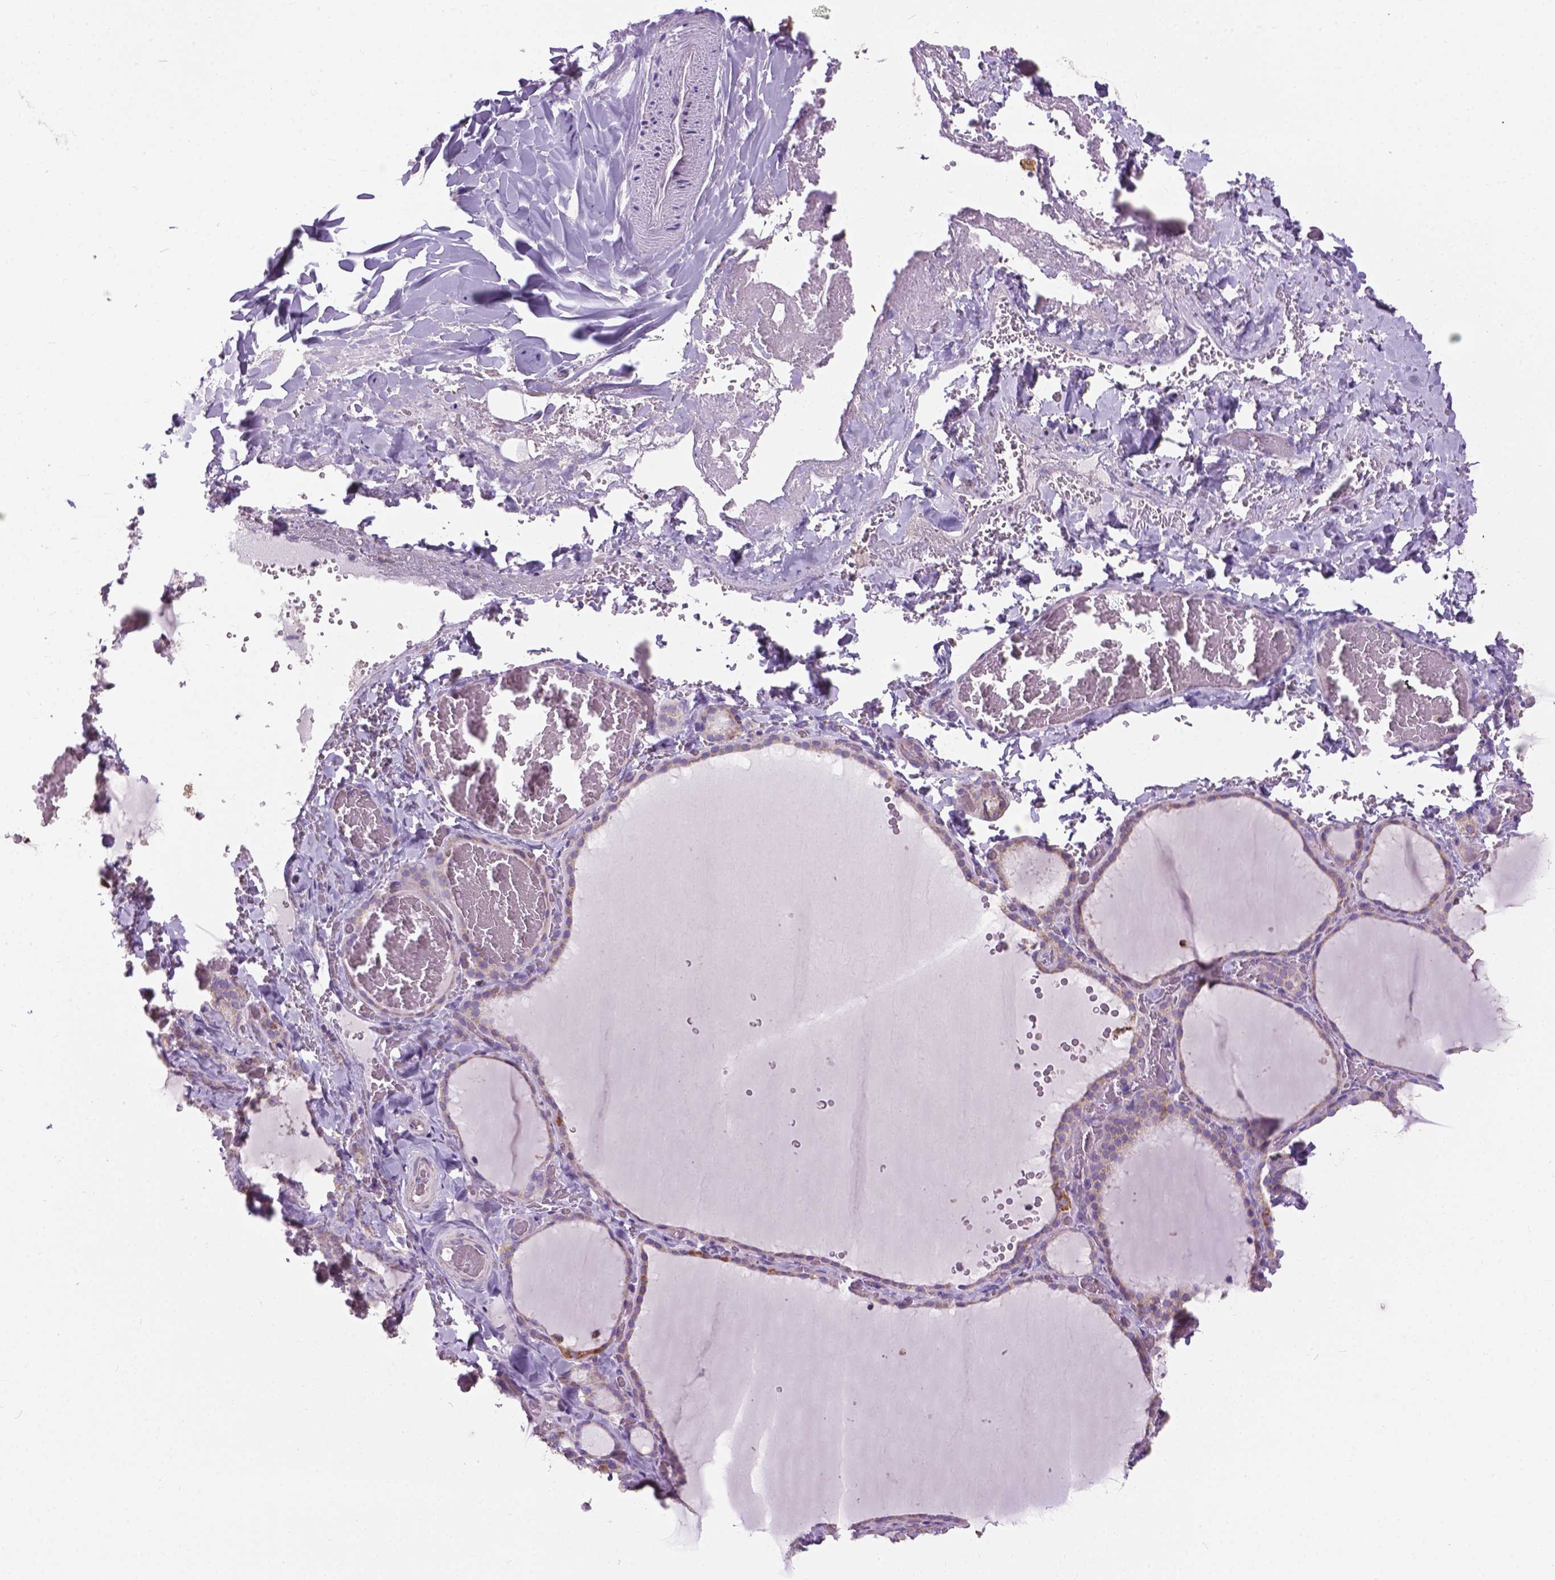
{"staining": {"intensity": "weak", "quantity": ">75%", "location": "cytoplasmic/membranous"}, "tissue": "thyroid gland", "cell_type": "Glandular cells", "image_type": "normal", "snomed": [{"axis": "morphology", "description": "Normal tissue, NOS"}, {"axis": "topography", "description": "Thyroid gland"}], "caption": "A high-resolution image shows immunohistochemistry (IHC) staining of benign thyroid gland, which exhibits weak cytoplasmic/membranous expression in about >75% of glandular cells.", "gene": "VDAC1", "patient": {"sex": "female", "age": 22}}